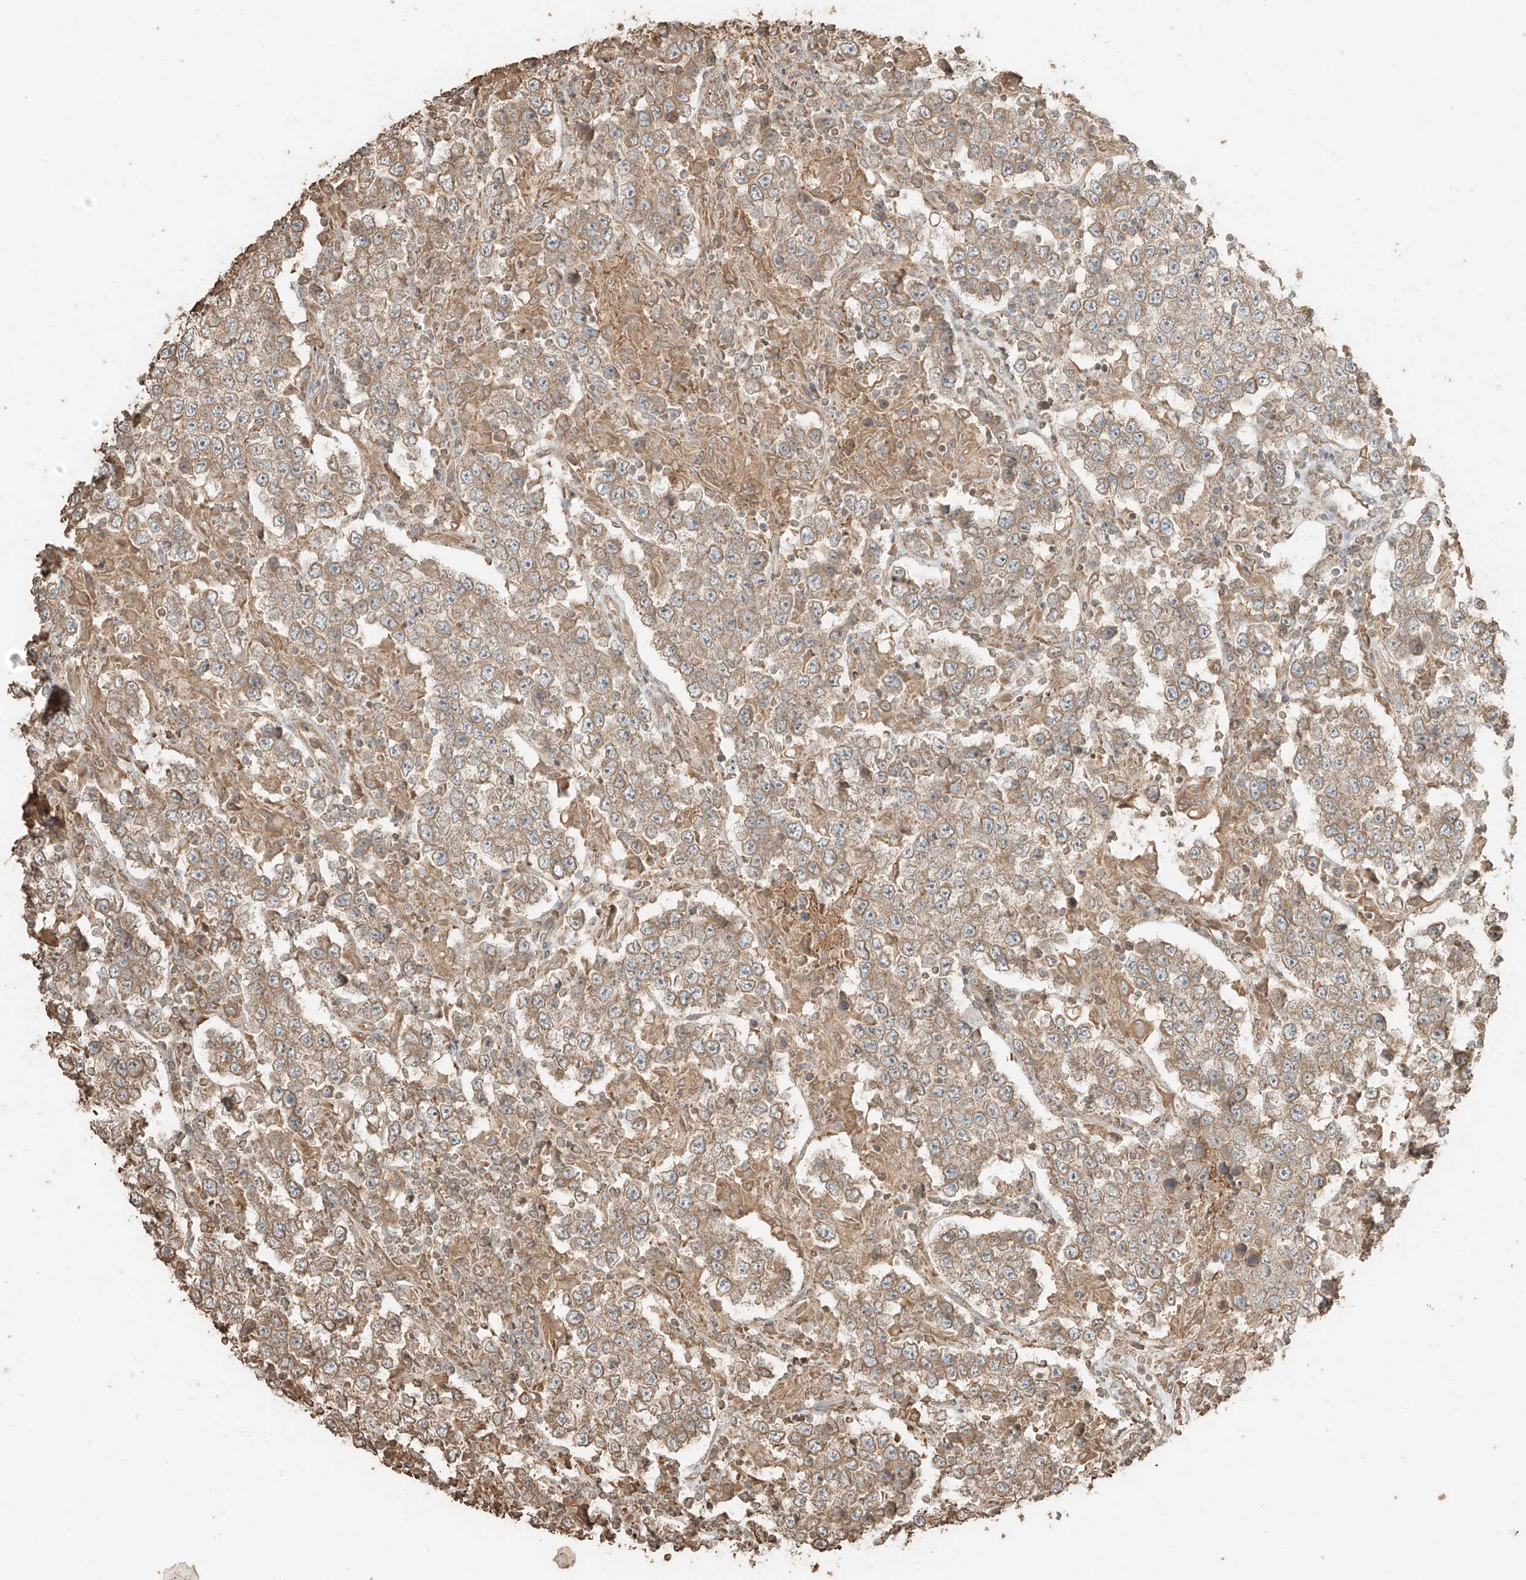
{"staining": {"intensity": "moderate", "quantity": ">75%", "location": "cytoplasmic/membranous"}, "tissue": "testis cancer", "cell_type": "Tumor cells", "image_type": "cancer", "snomed": [{"axis": "morphology", "description": "Normal tissue, NOS"}, {"axis": "morphology", "description": "Urothelial carcinoma, High grade"}, {"axis": "morphology", "description": "Seminoma, NOS"}, {"axis": "morphology", "description": "Carcinoma, Embryonal, NOS"}, {"axis": "topography", "description": "Urinary bladder"}, {"axis": "topography", "description": "Testis"}], "caption": "Moderate cytoplasmic/membranous positivity is seen in about >75% of tumor cells in testis cancer.", "gene": "RFTN2", "patient": {"sex": "male", "age": 41}}